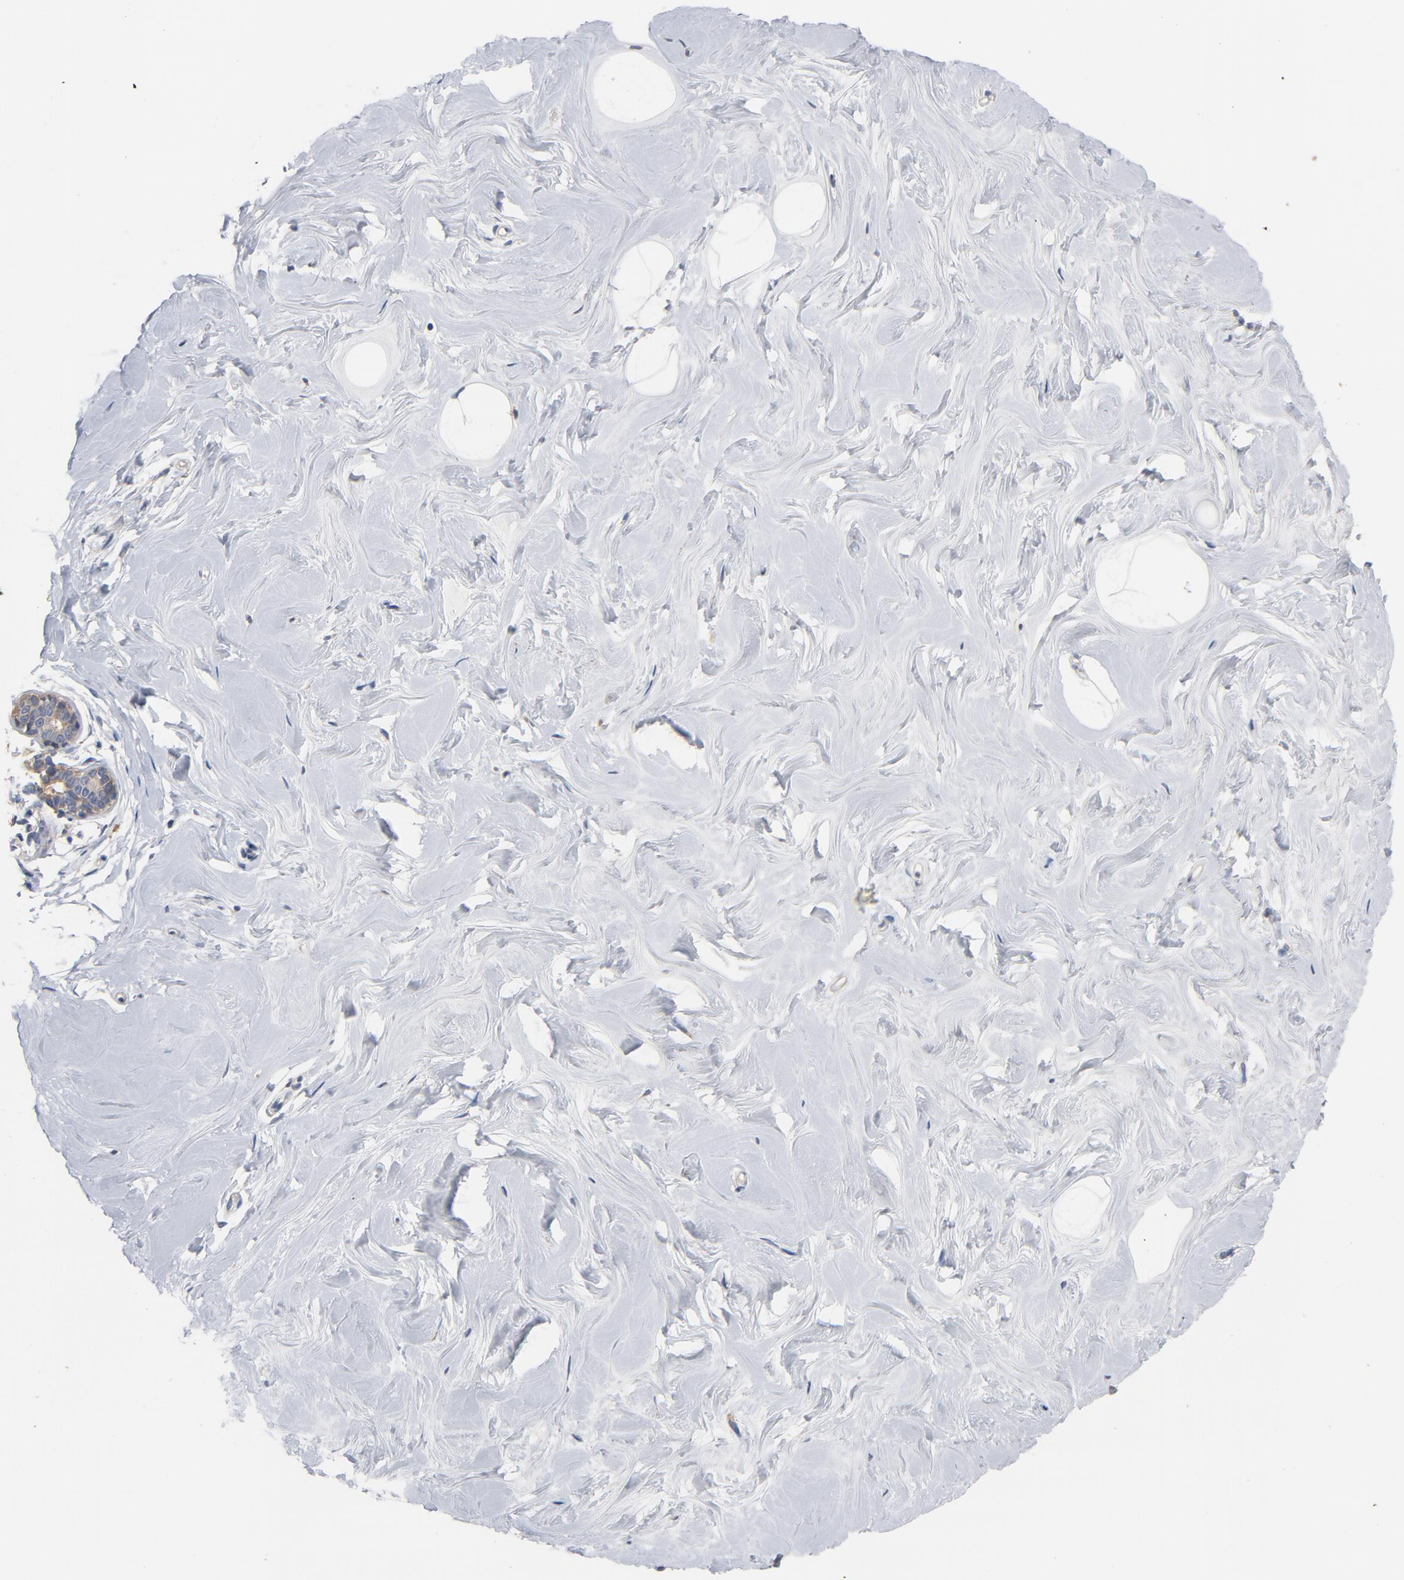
{"staining": {"intensity": "negative", "quantity": "none", "location": "none"}, "tissue": "breast", "cell_type": "Adipocytes", "image_type": "normal", "snomed": [{"axis": "morphology", "description": "Normal tissue, NOS"}, {"axis": "topography", "description": "Breast"}], "caption": "This is a micrograph of IHC staining of benign breast, which shows no staining in adipocytes.", "gene": "TLR4", "patient": {"sex": "female", "age": 23}}